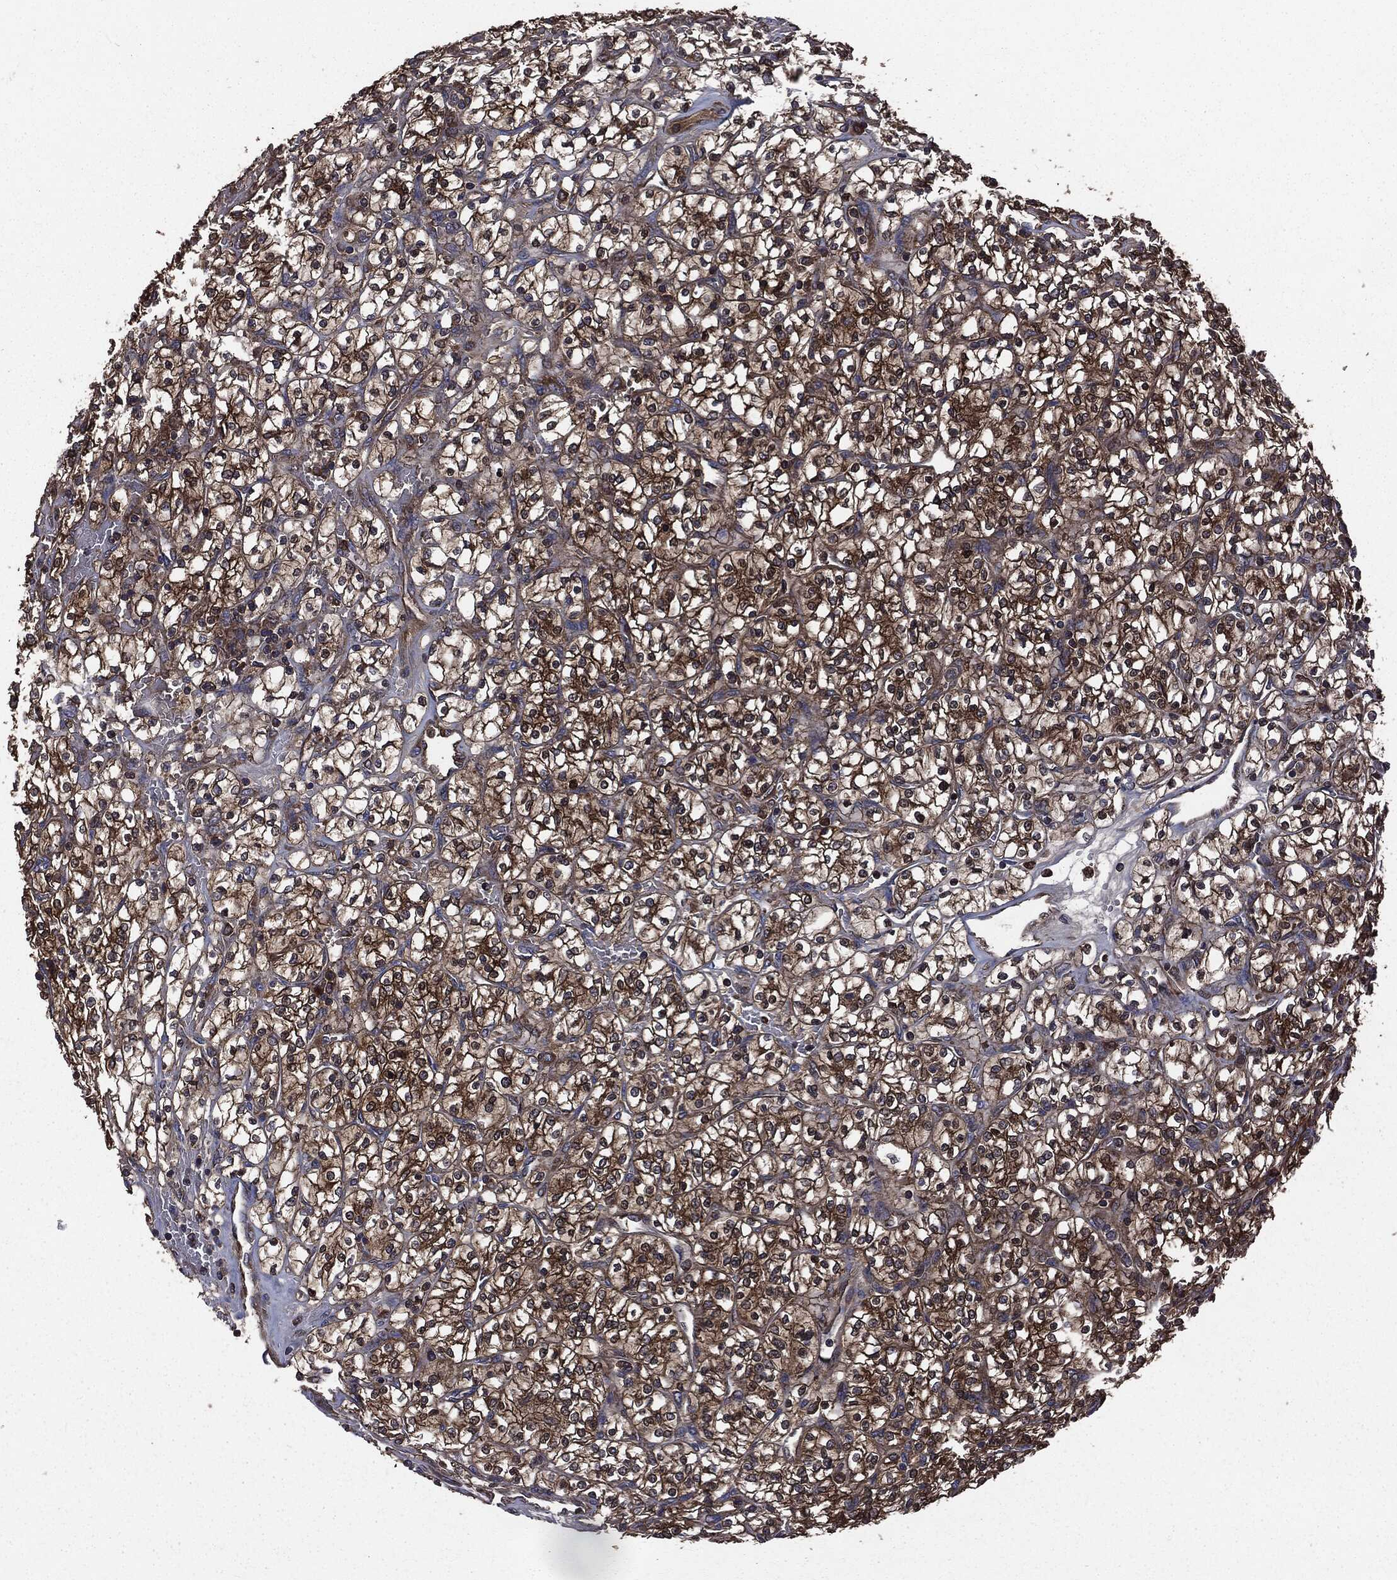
{"staining": {"intensity": "strong", "quantity": ">75%", "location": "cytoplasmic/membranous"}, "tissue": "renal cancer", "cell_type": "Tumor cells", "image_type": "cancer", "snomed": [{"axis": "morphology", "description": "Adenocarcinoma, NOS"}, {"axis": "topography", "description": "Kidney"}], "caption": "Protein expression analysis of human renal cancer reveals strong cytoplasmic/membranous expression in approximately >75% of tumor cells. Nuclei are stained in blue.", "gene": "MAPK6", "patient": {"sex": "female", "age": 64}}